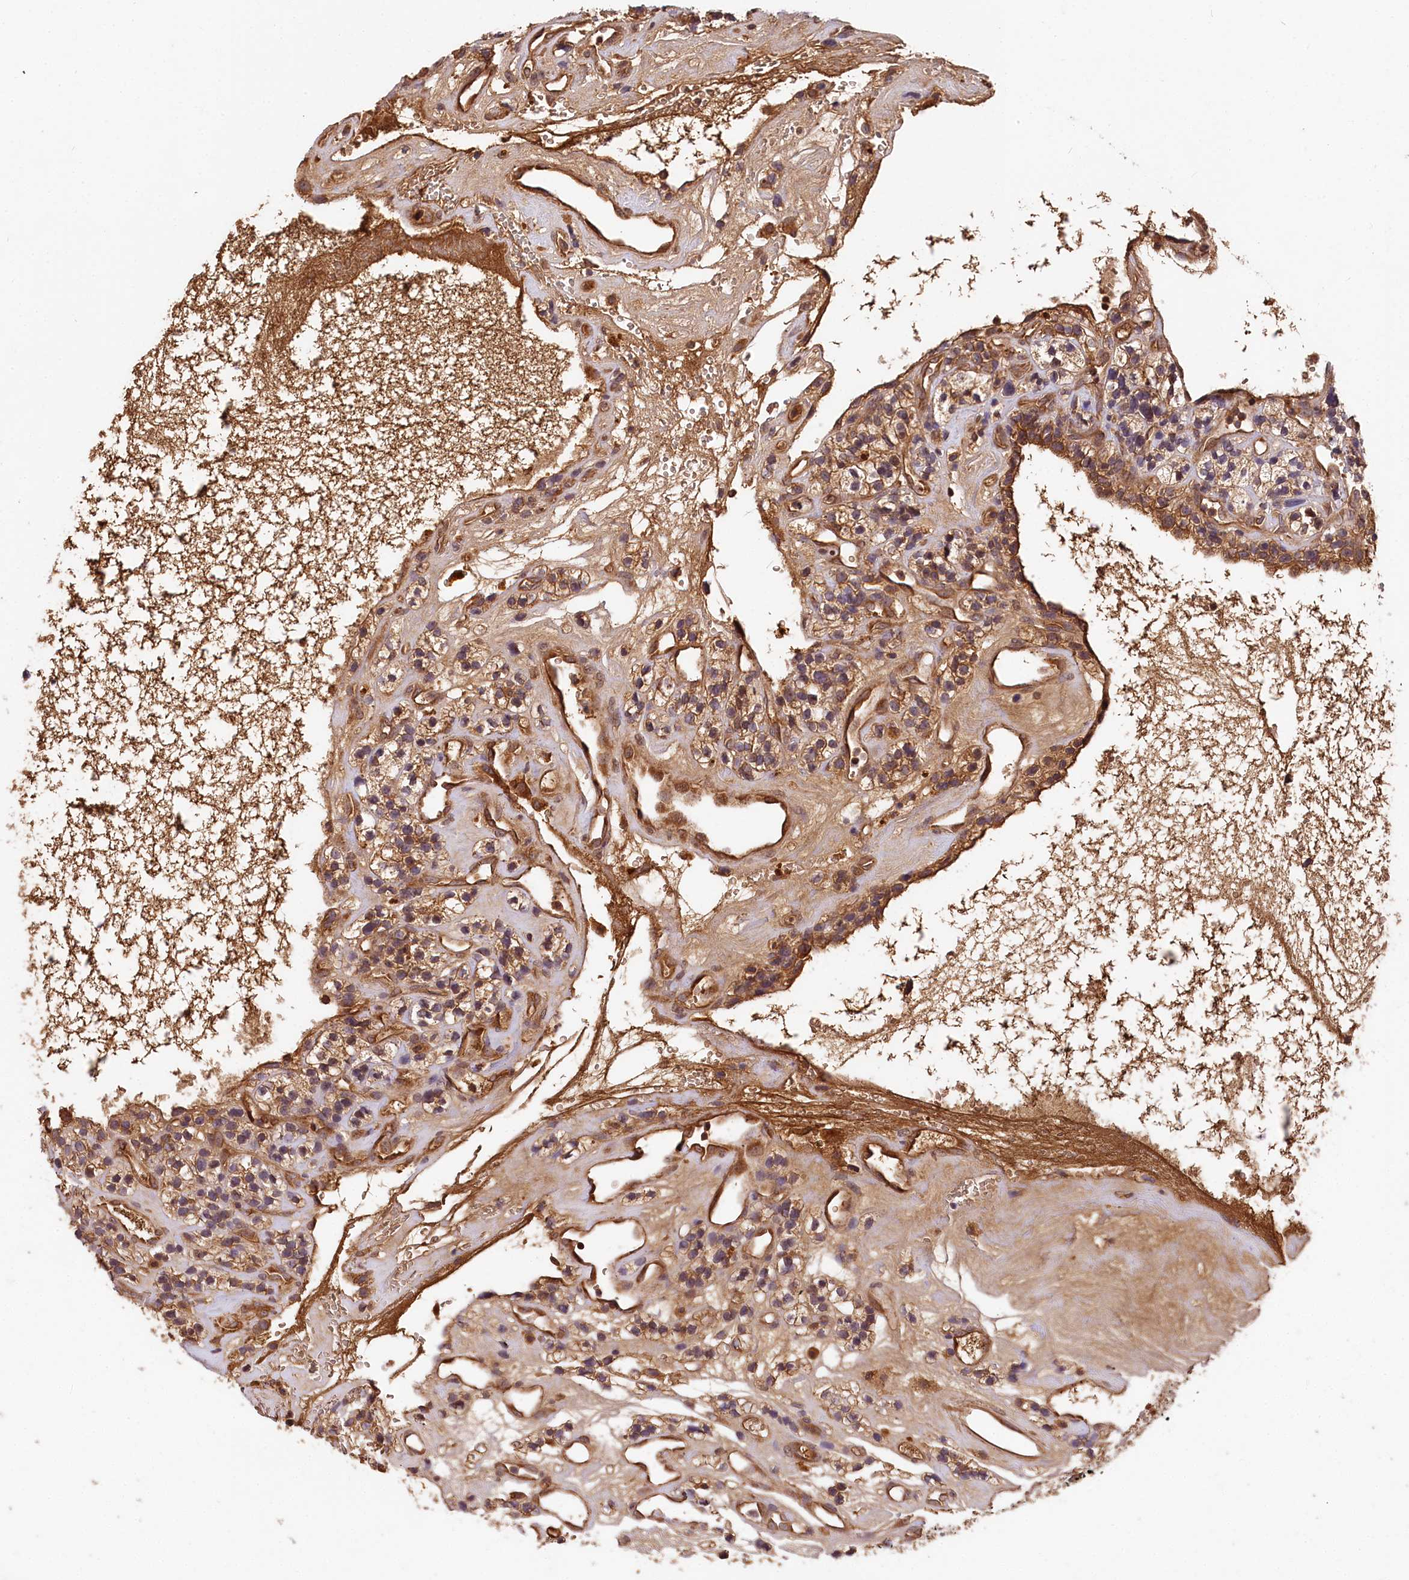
{"staining": {"intensity": "moderate", "quantity": ">75%", "location": "cytoplasmic/membranous"}, "tissue": "renal cancer", "cell_type": "Tumor cells", "image_type": "cancer", "snomed": [{"axis": "morphology", "description": "Adenocarcinoma, NOS"}, {"axis": "topography", "description": "Kidney"}], "caption": "Immunohistochemical staining of human renal cancer demonstrates medium levels of moderate cytoplasmic/membranous staining in approximately >75% of tumor cells.", "gene": "MCF2L2", "patient": {"sex": "female", "age": 57}}